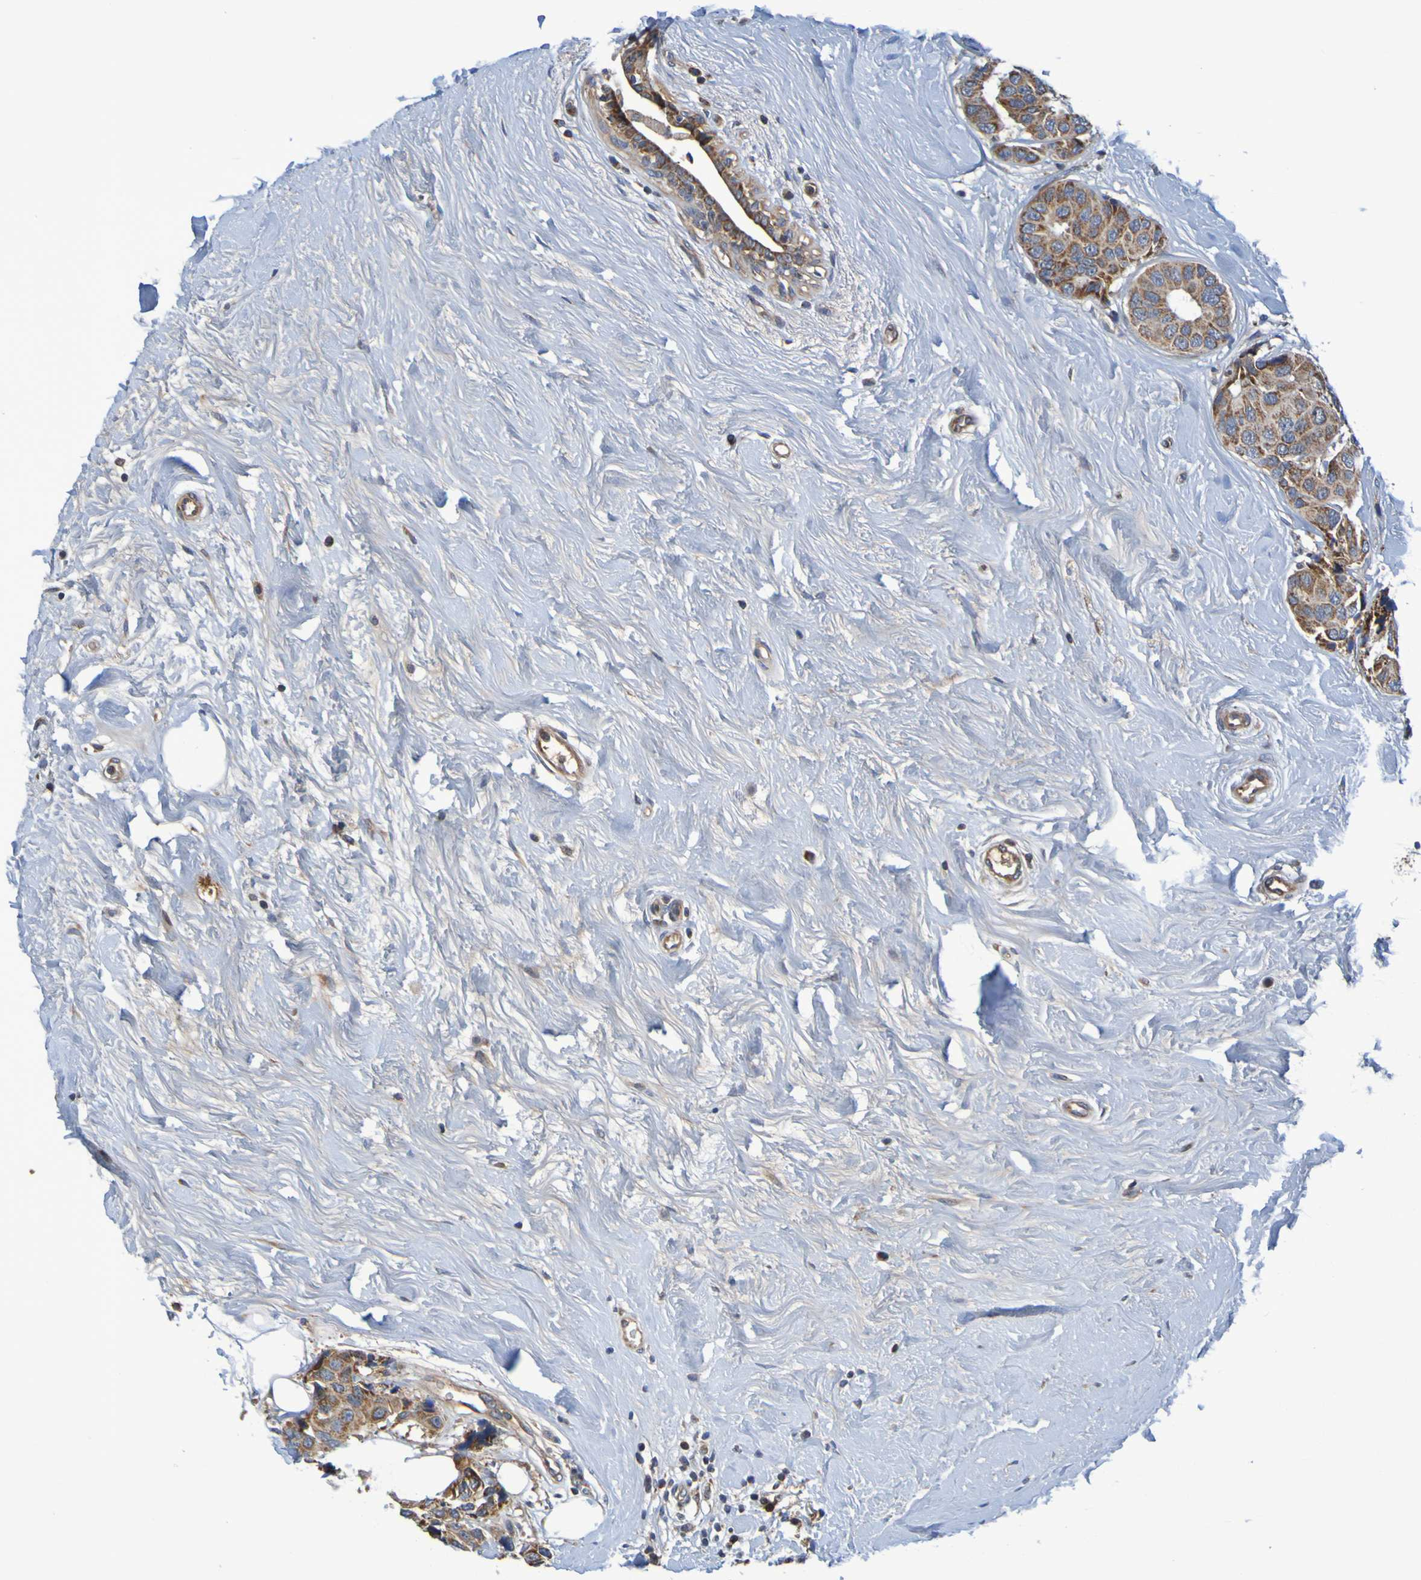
{"staining": {"intensity": "moderate", "quantity": ">75%", "location": "cytoplasmic/membranous"}, "tissue": "breast cancer", "cell_type": "Tumor cells", "image_type": "cancer", "snomed": [{"axis": "morphology", "description": "Normal tissue, NOS"}, {"axis": "morphology", "description": "Duct carcinoma"}, {"axis": "topography", "description": "Breast"}], "caption": "DAB immunohistochemical staining of breast cancer (intraductal carcinoma) displays moderate cytoplasmic/membranous protein expression in approximately >75% of tumor cells. The protein of interest is shown in brown color, while the nuclei are stained blue.", "gene": "CCDC51", "patient": {"sex": "female", "age": 39}}